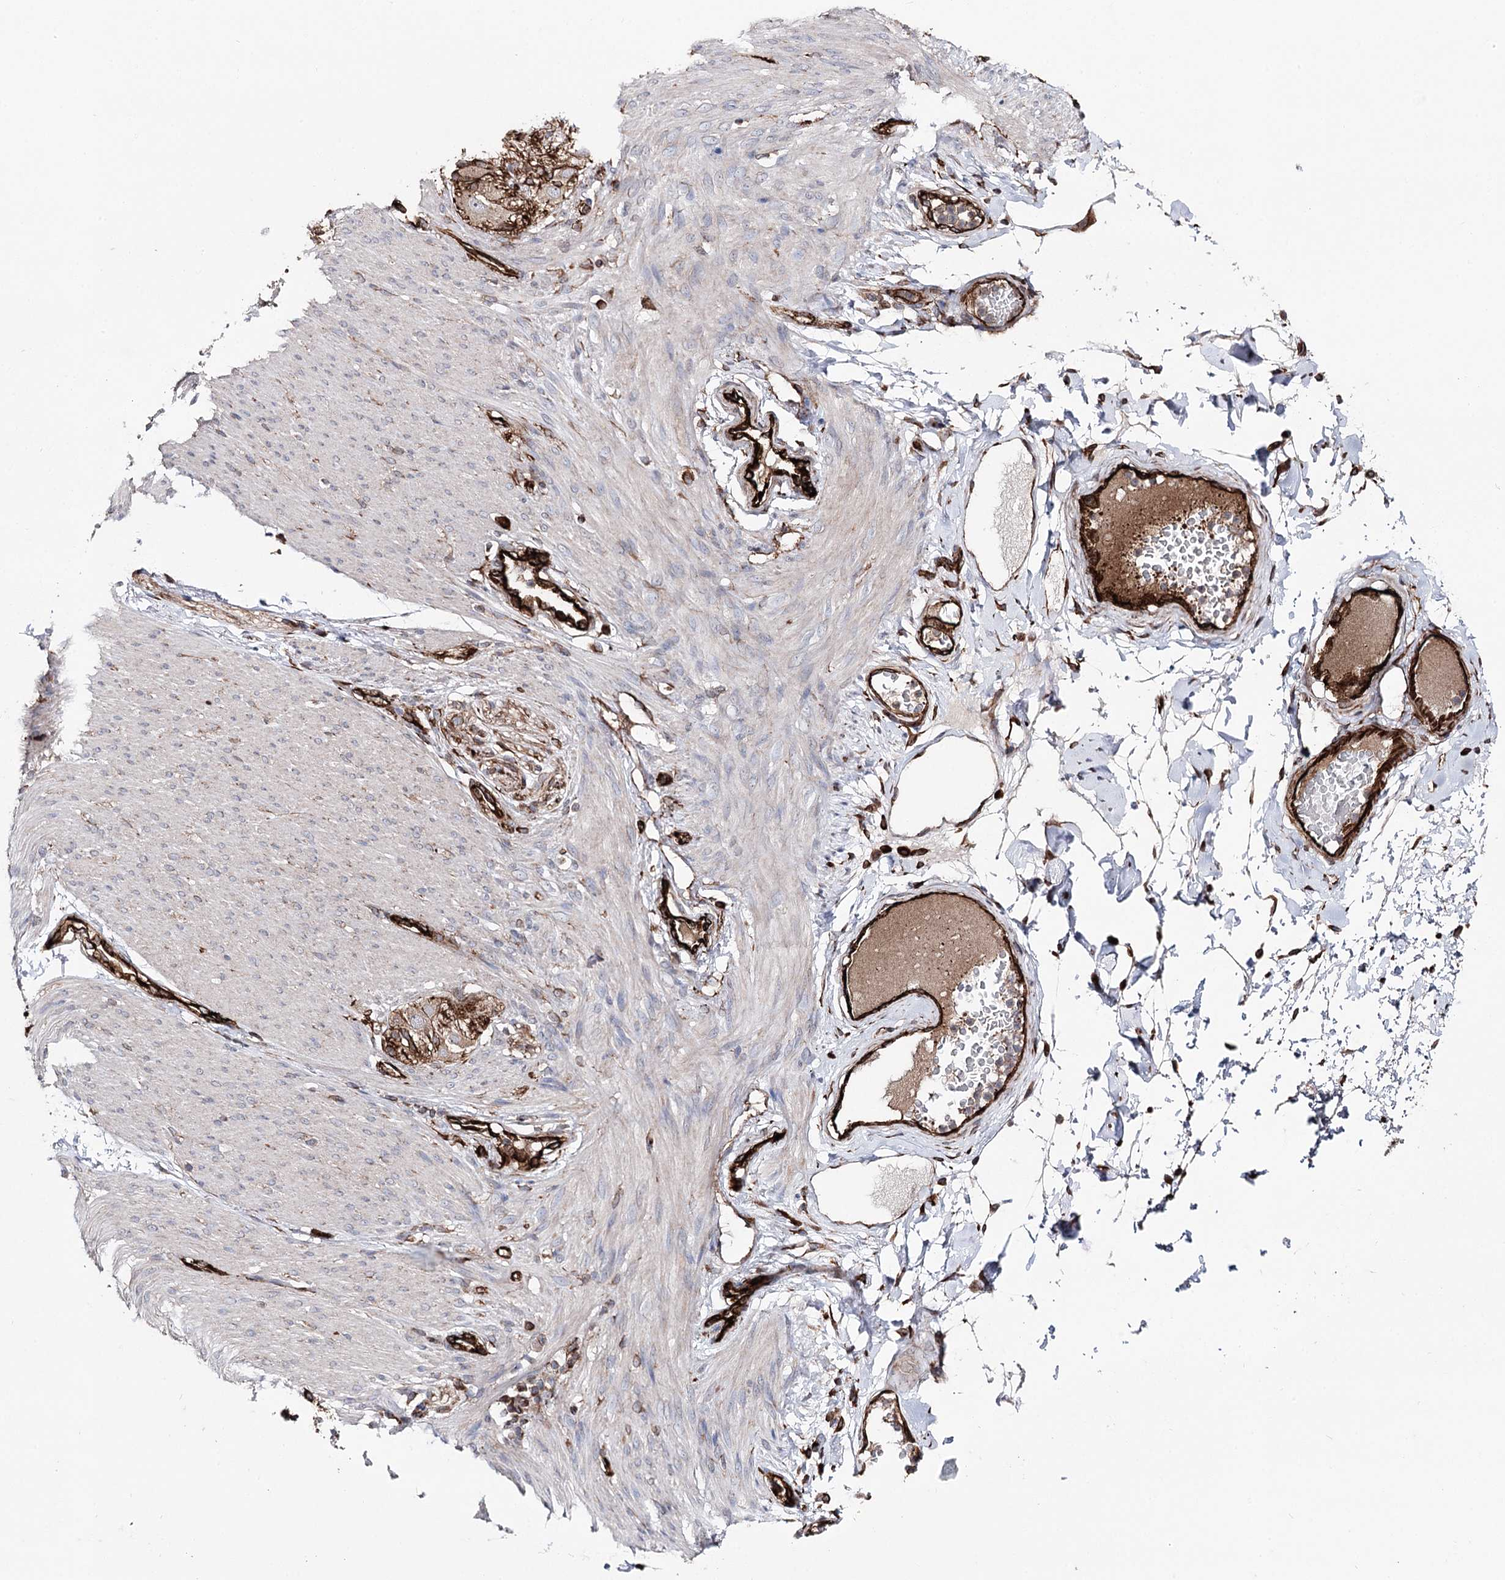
{"staining": {"intensity": "moderate", "quantity": ">75%", "location": "cytoplasmic/membranous,nuclear"}, "tissue": "adipose tissue", "cell_type": "Adipocytes", "image_type": "normal", "snomed": [{"axis": "morphology", "description": "Normal tissue, NOS"}, {"axis": "topography", "description": "Colon"}, {"axis": "topography", "description": "Peripheral nerve tissue"}], "caption": "Protein staining of unremarkable adipose tissue demonstrates moderate cytoplasmic/membranous,nuclear expression in about >75% of adipocytes.", "gene": "MIB1", "patient": {"sex": "female", "age": 61}}